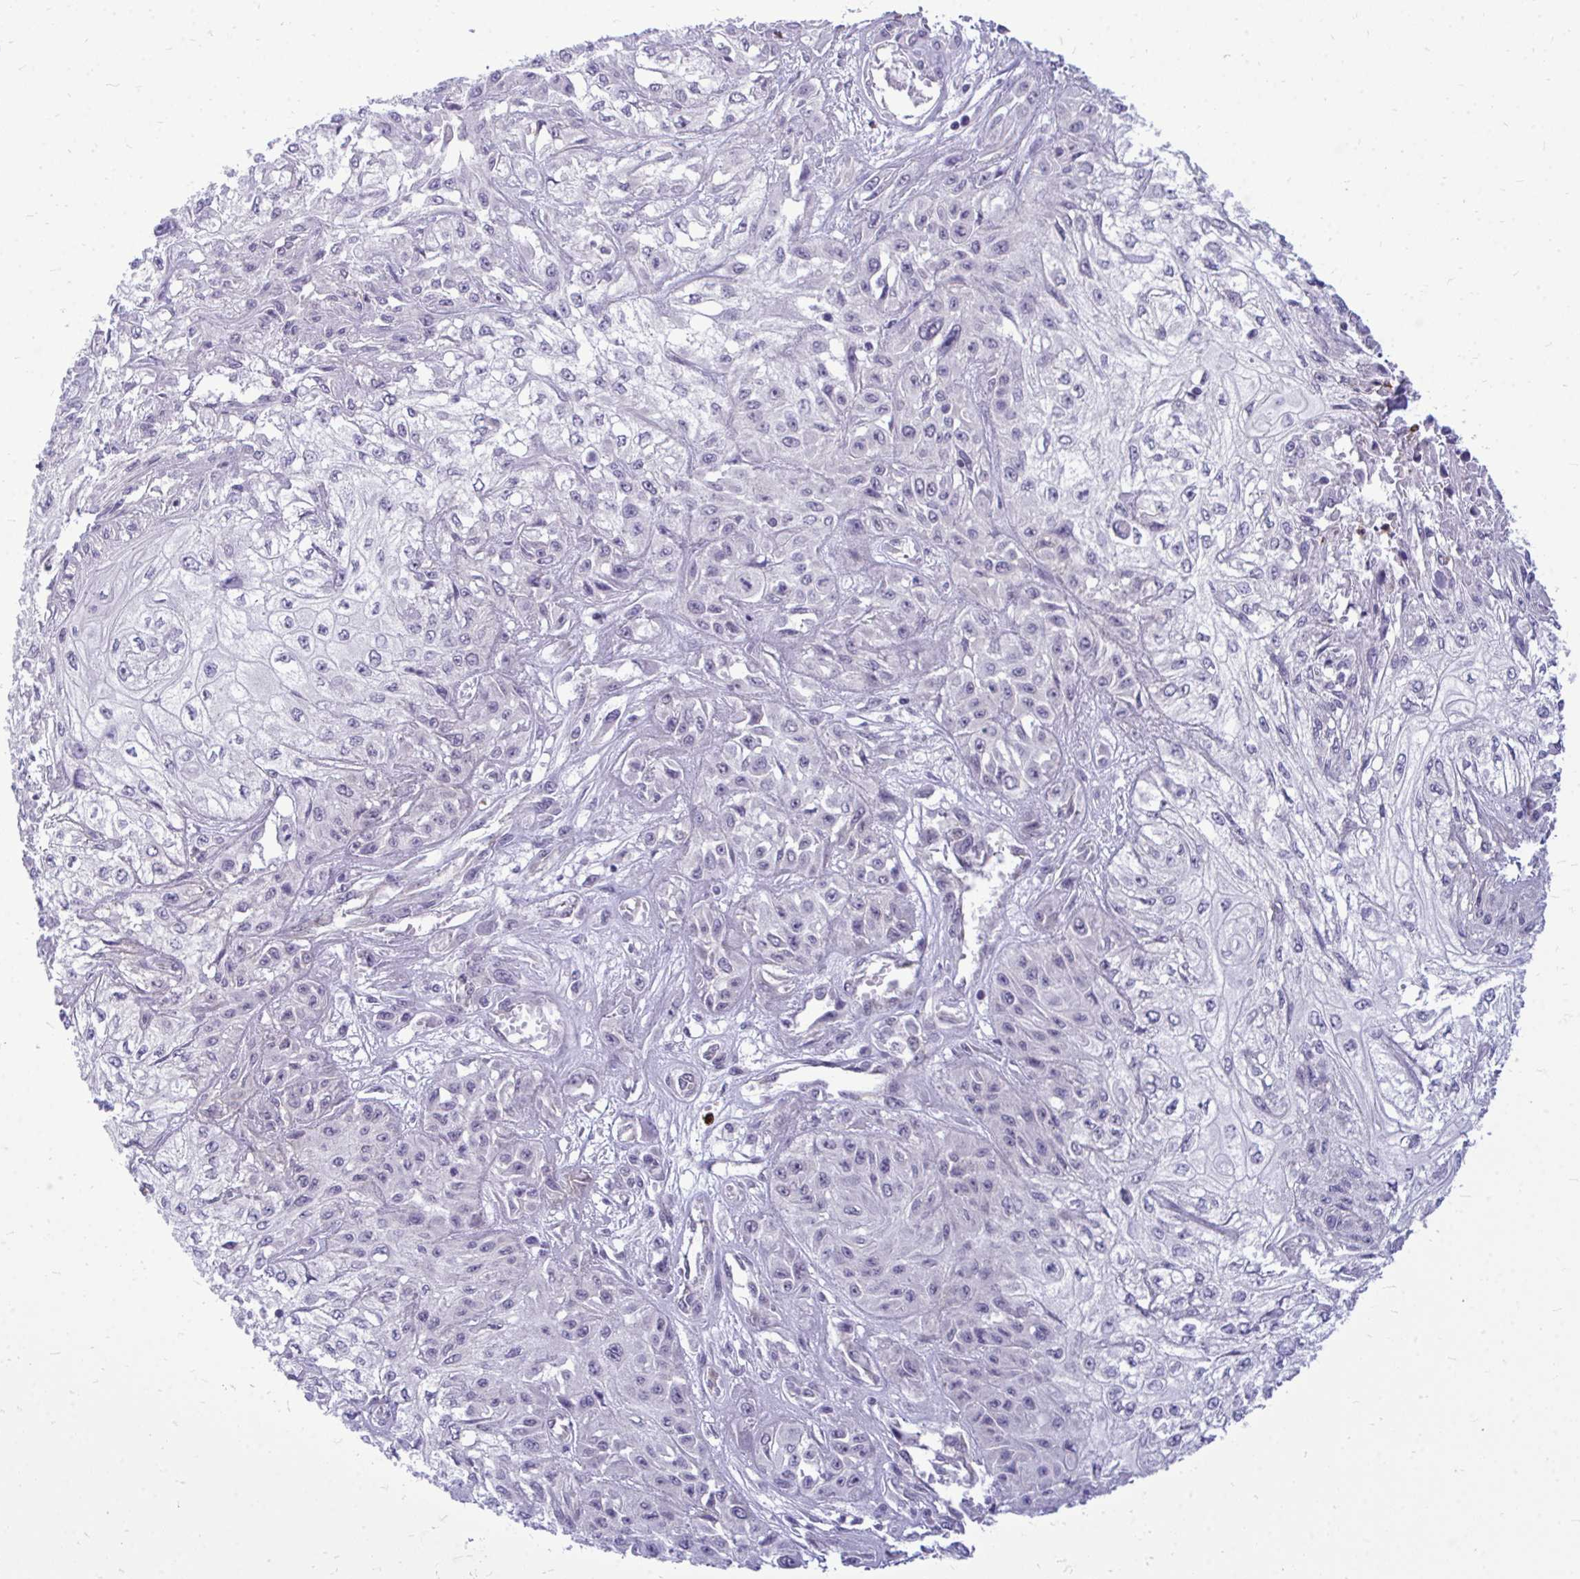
{"staining": {"intensity": "negative", "quantity": "none", "location": "none"}, "tissue": "skin cancer", "cell_type": "Tumor cells", "image_type": "cancer", "snomed": [{"axis": "morphology", "description": "Squamous cell carcinoma, NOS"}, {"axis": "morphology", "description": "Squamous cell carcinoma, metastatic, NOS"}, {"axis": "topography", "description": "Skin"}, {"axis": "topography", "description": "Lymph node"}], "caption": "Human squamous cell carcinoma (skin) stained for a protein using IHC displays no expression in tumor cells.", "gene": "ACSL5", "patient": {"sex": "male", "age": 75}}